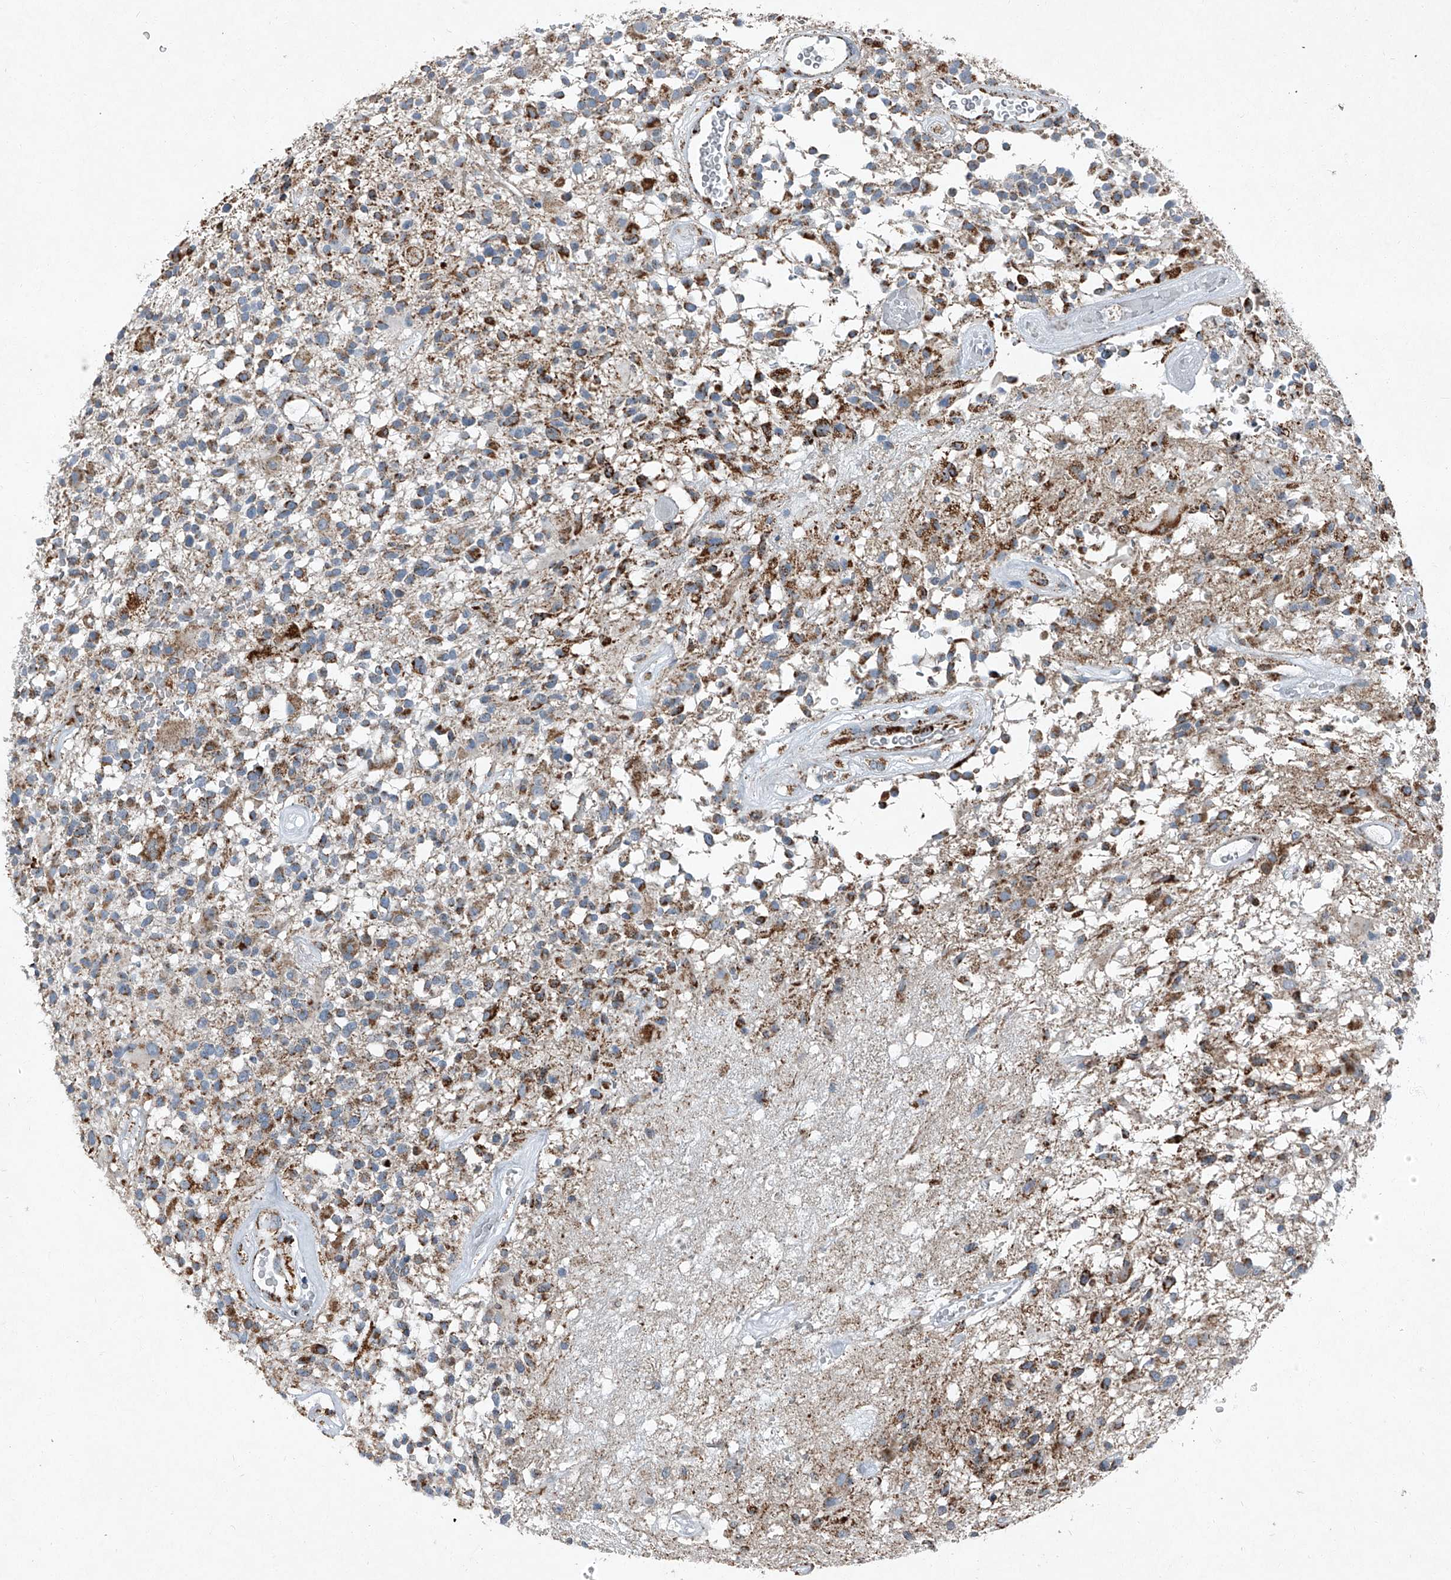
{"staining": {"intensity": "moderate", "quantity": "<25%", "location": "cytoplasmic/membranous"}, "tissue": "glioma", "cell_type": "Tumor cells", "image_type": "cancer", "snomed": [{"axis": "morphology", "description": "Glioma, malignant, High grade"}, {"axis": "morphology", "description": "Glioblastoma, NOS"}, {"axis": "topography", "description": "Brain"}], "caption": "This histopathology image demonstrates immunohistochemistry (IHC) staining of glioma, with low moderate cytoplasmic/membranous expression in about <25% of tumor cells.", "gene": "CHRNA7", "patient": {"sex": "male", "age": 60}}